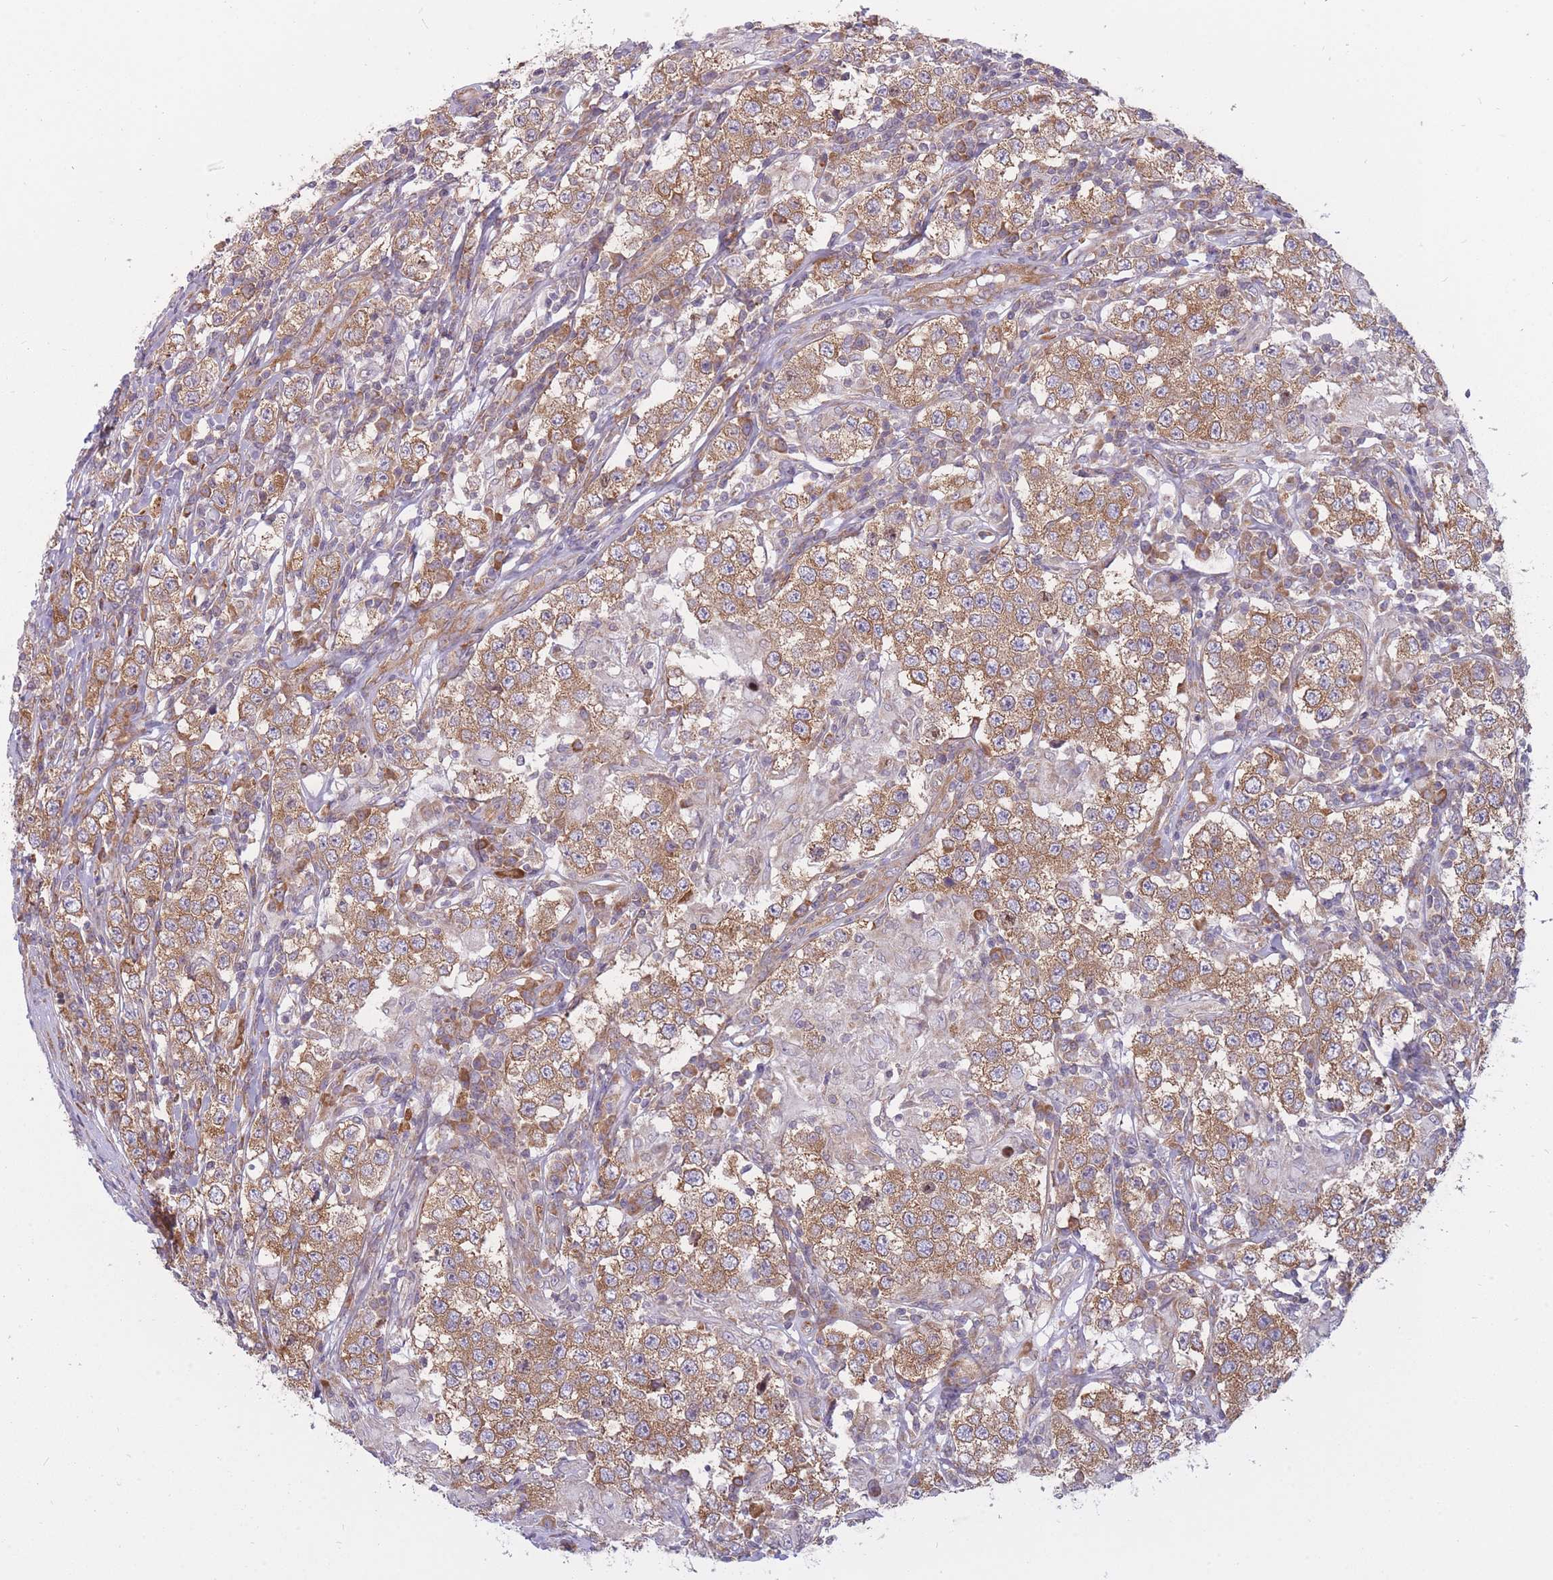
{"staining": {"intensity": "moderate", "quantity": ">75%", "location": "cytoplasmic/membranous"}, "tissue": "testis cancer", "cell_type": "Tumor cells", "image_type": "cancer", "snomed": [{"axis": "morphology", "description": "Seminoma, NOS"}, {"axis": "morphology", "description": "Carcinoma, Embryonal, NOS"}, {"axis": "topography", "description": "Testis"}], "caption": "This photomicrograph demonstrates immunohistochemistry staining of testis embryonal carcinoma, with medium moderate cytoplasmic/membranous staining in approximately >75% of tumor cells.", "gene": "CCDC124", "patient": {"sex": "male", "age": 41}}